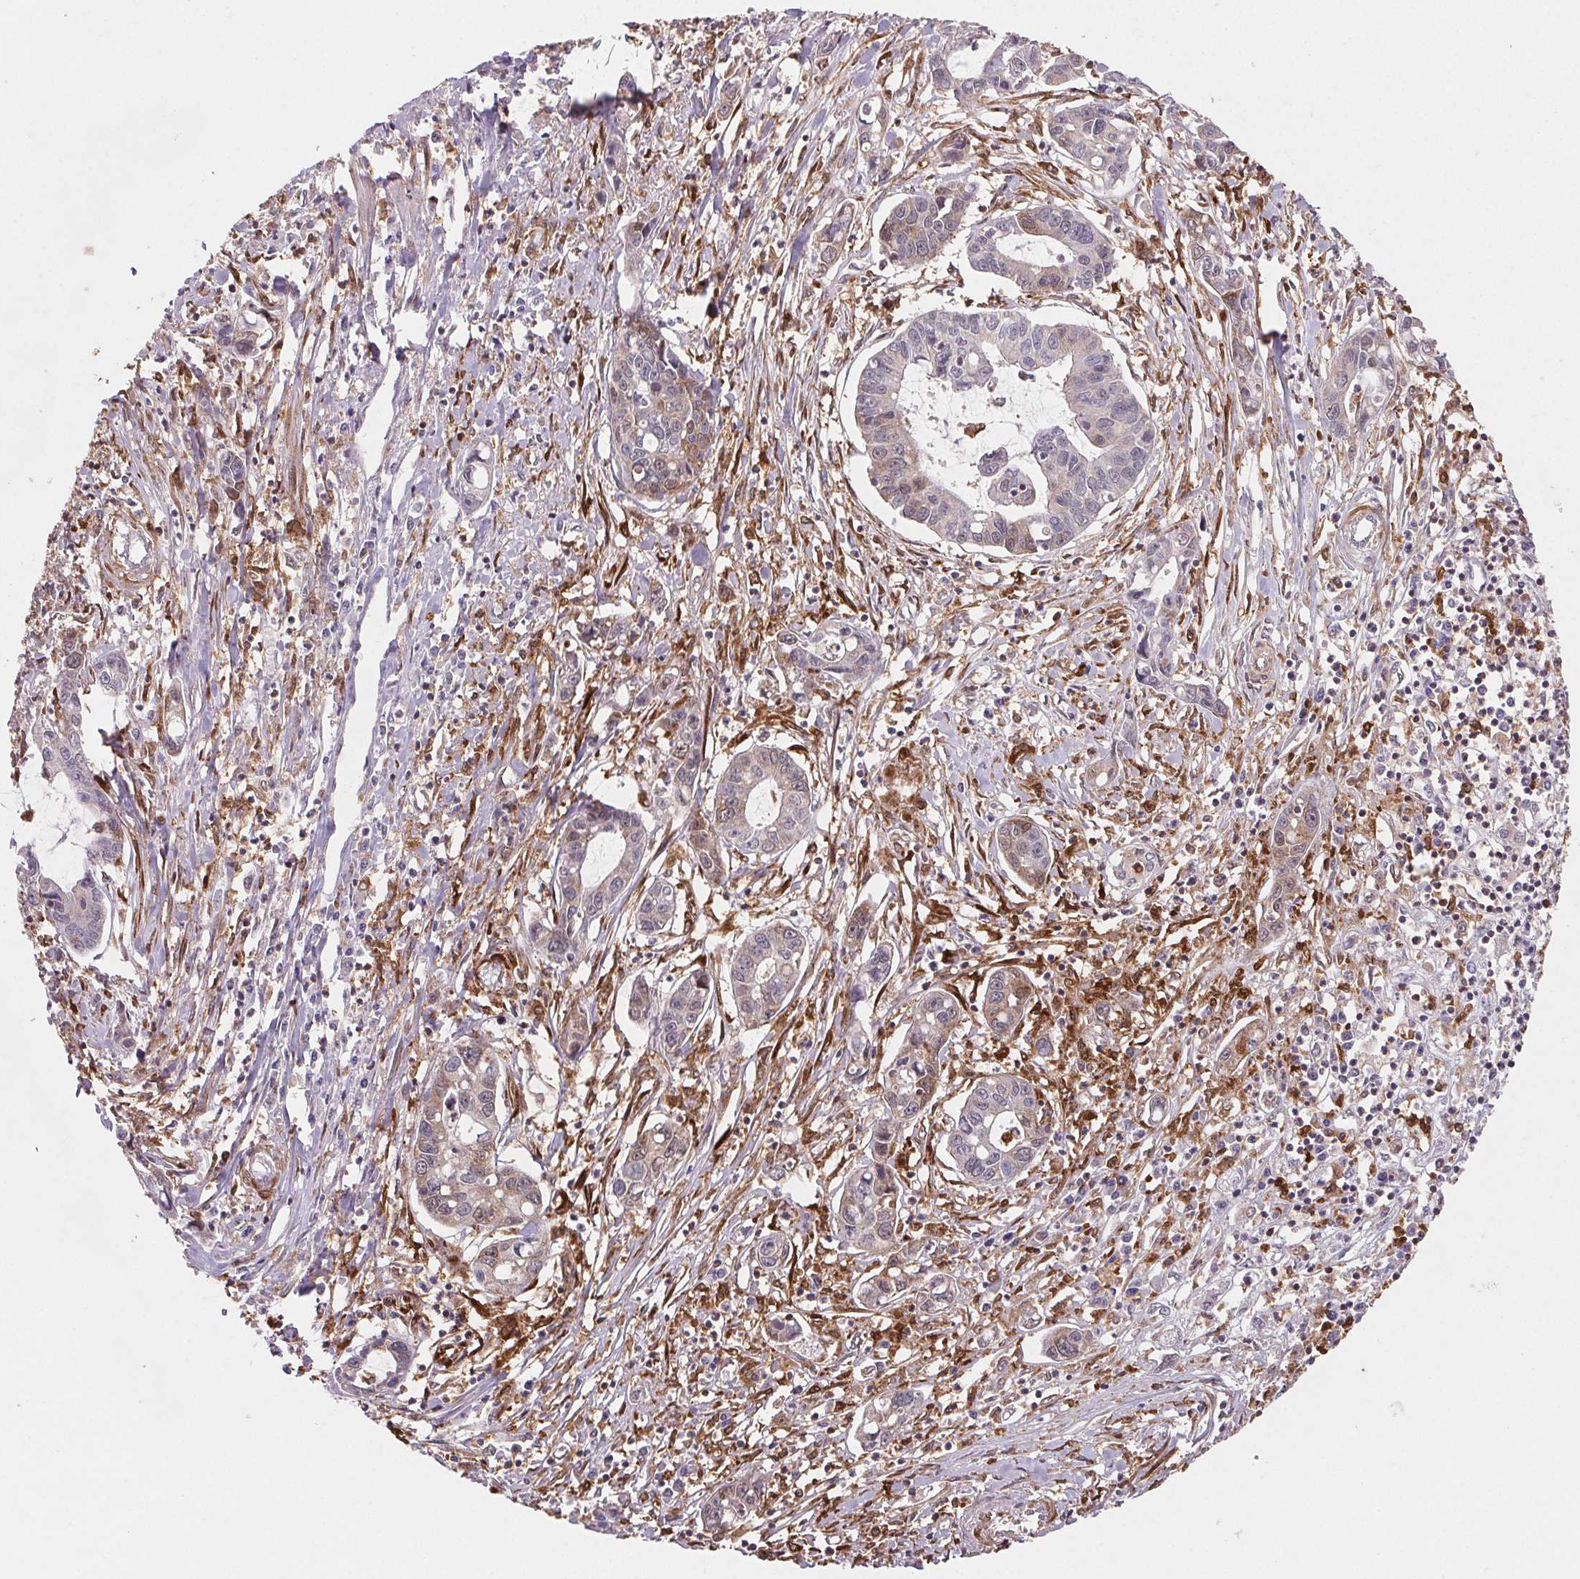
{"staining": {"intensity": "weak", "quantity": "<25%", "location": "cytoplasmic/membranous"}, "tissue": "liver cancer", "cell_type": "Tumor cells", "image_type": "cancer", "snomed": [{"axis": "morphology", "description": "Cholangiocarcinoma"}, {"axis": "topography", "description": "Liver"}], "caption": "Photomicrograph shows no protein expression in tumor cells of cholangiocarcinoma (liver) tissue.", "gene": "GBP1", "patient": {"sex": "male", "age": 58}}